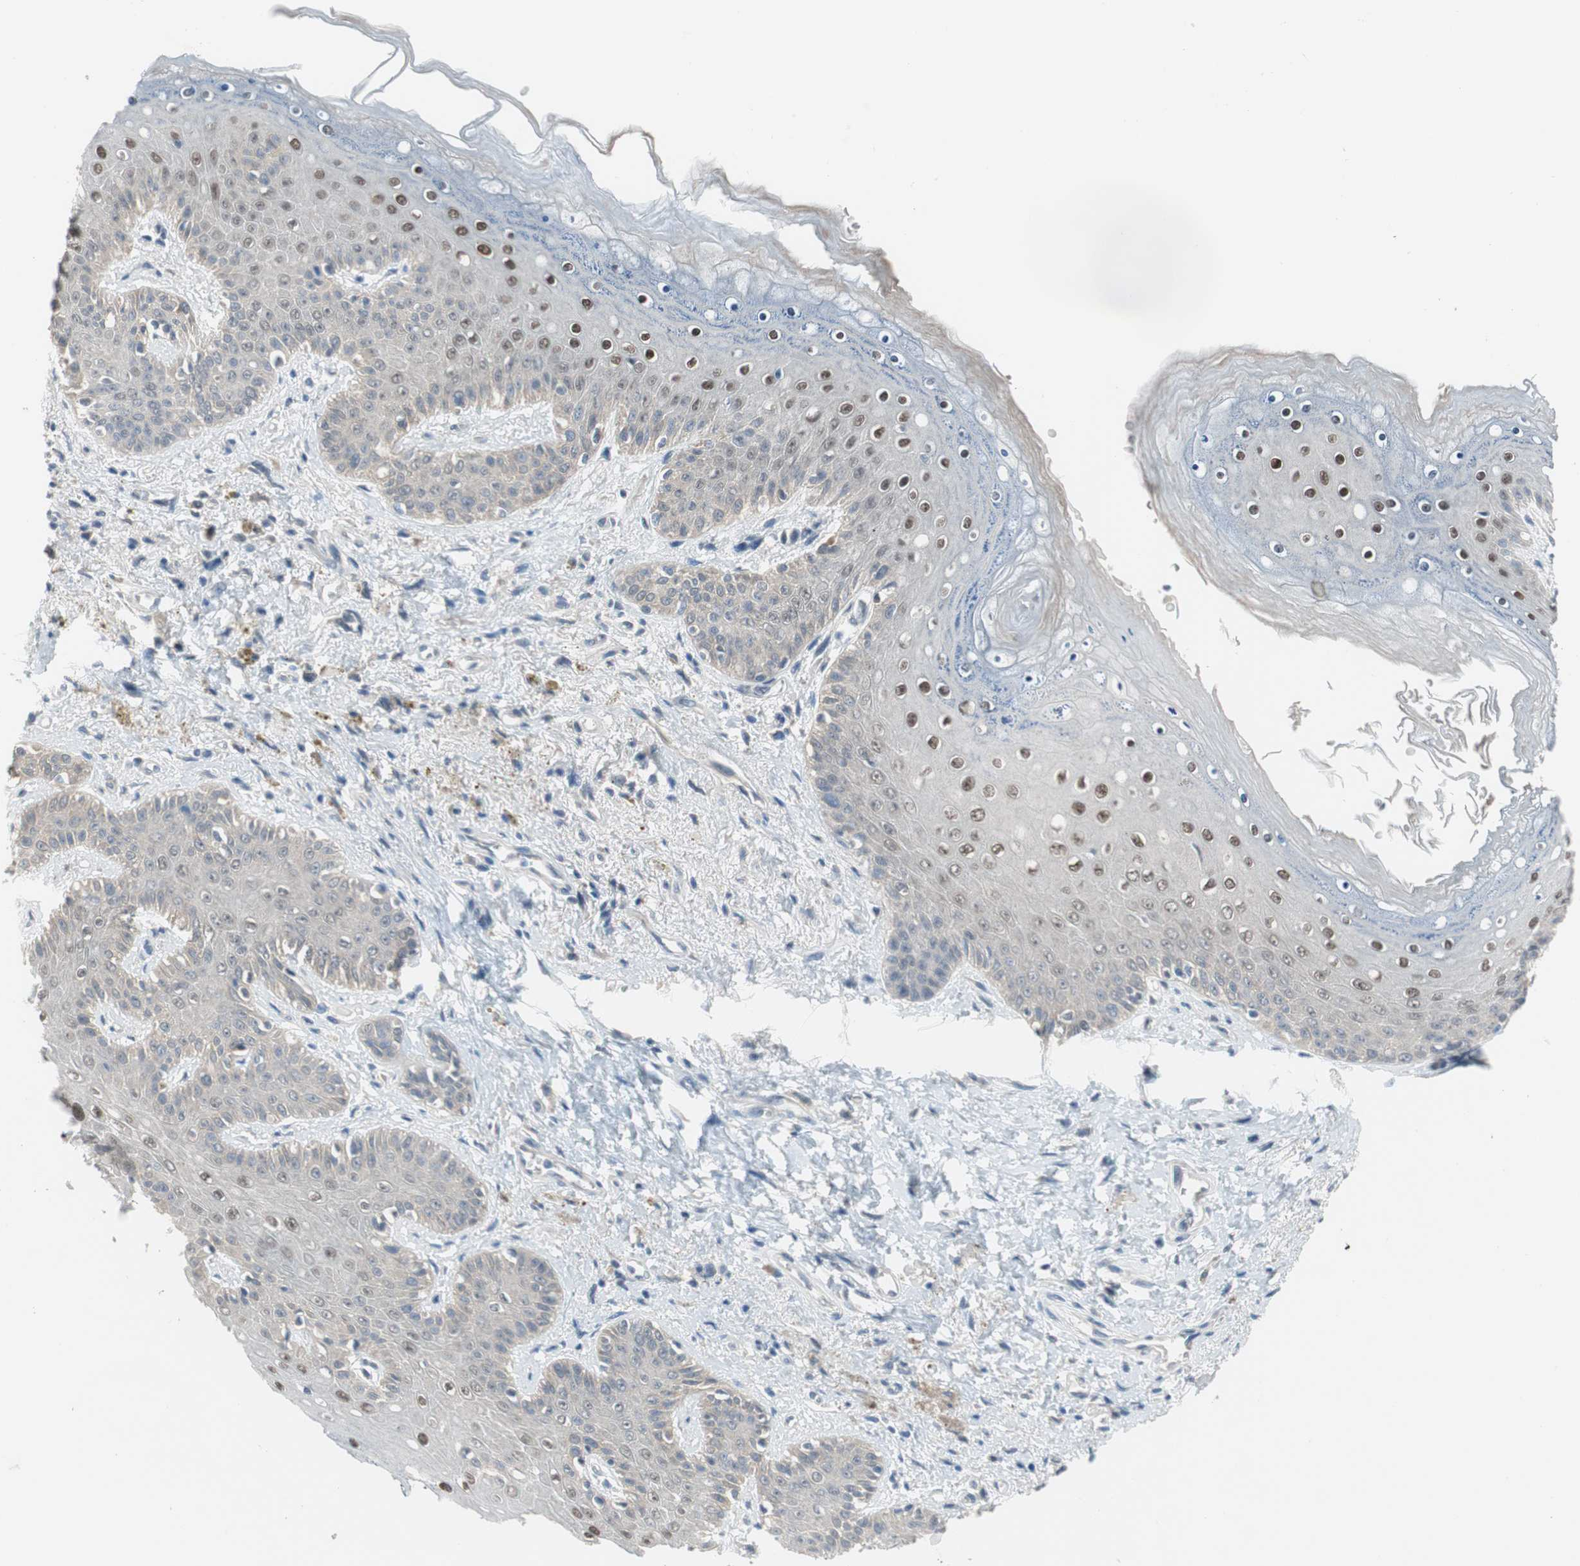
{"staining": {"intensity": "moderate", "quantity": "<25%", "location": "nuclear"}, "tissue": "skin", "cell_type": "Epidermal cells", "image_type": "normal", "snomed": [{"axis": "morphology", "description": "Normal tissue, NOS"}, {"axis": "topography", "description": "Anal"}], "caption": "The histopathology image shows a brown stain indicating the presence of a protein in the nuclear of epidermal cells in skin.", "gene": "GRHL1", "patient": {"sex": "female", "age": 46}}